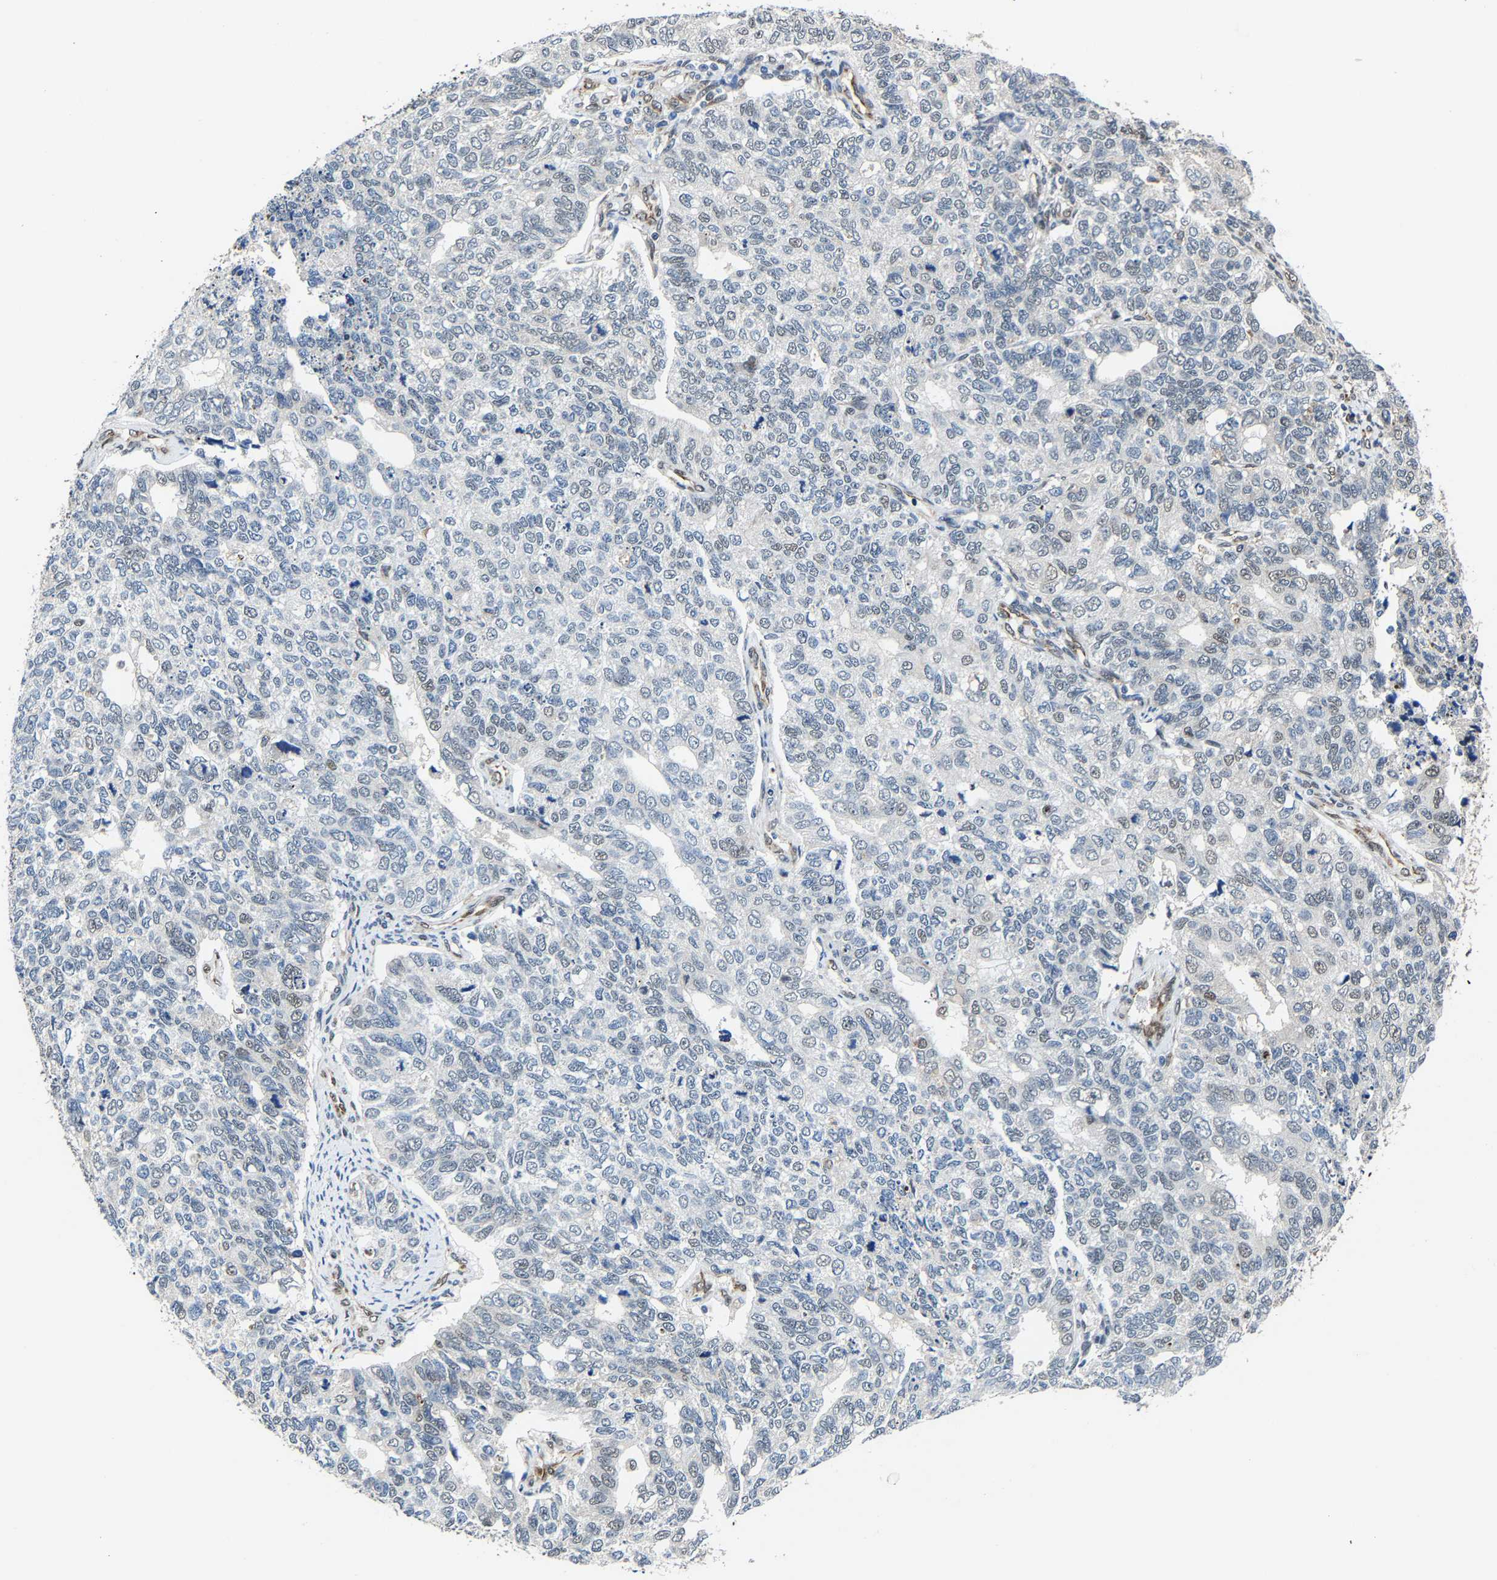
{"staining": {"intensity": "weak", "quantity": "<25%", "location": "nuclear"}, "tissue": "cervical cancer", "cell_type": "Tumor cells", "image_type": "cancer", "snomed": [{"axis": "morphology", "description": "Squamous cell carcinoma, NOS"}, {"axis": "topography", "description": "Cervix"}], "caption": "A histopathology image of squamous cell carcinoma (cervical) stained for a protein demonstrates no brown staining in tumor cells.", "gene": "METTL1", "patient": {"sex": "female", "age": 63}}